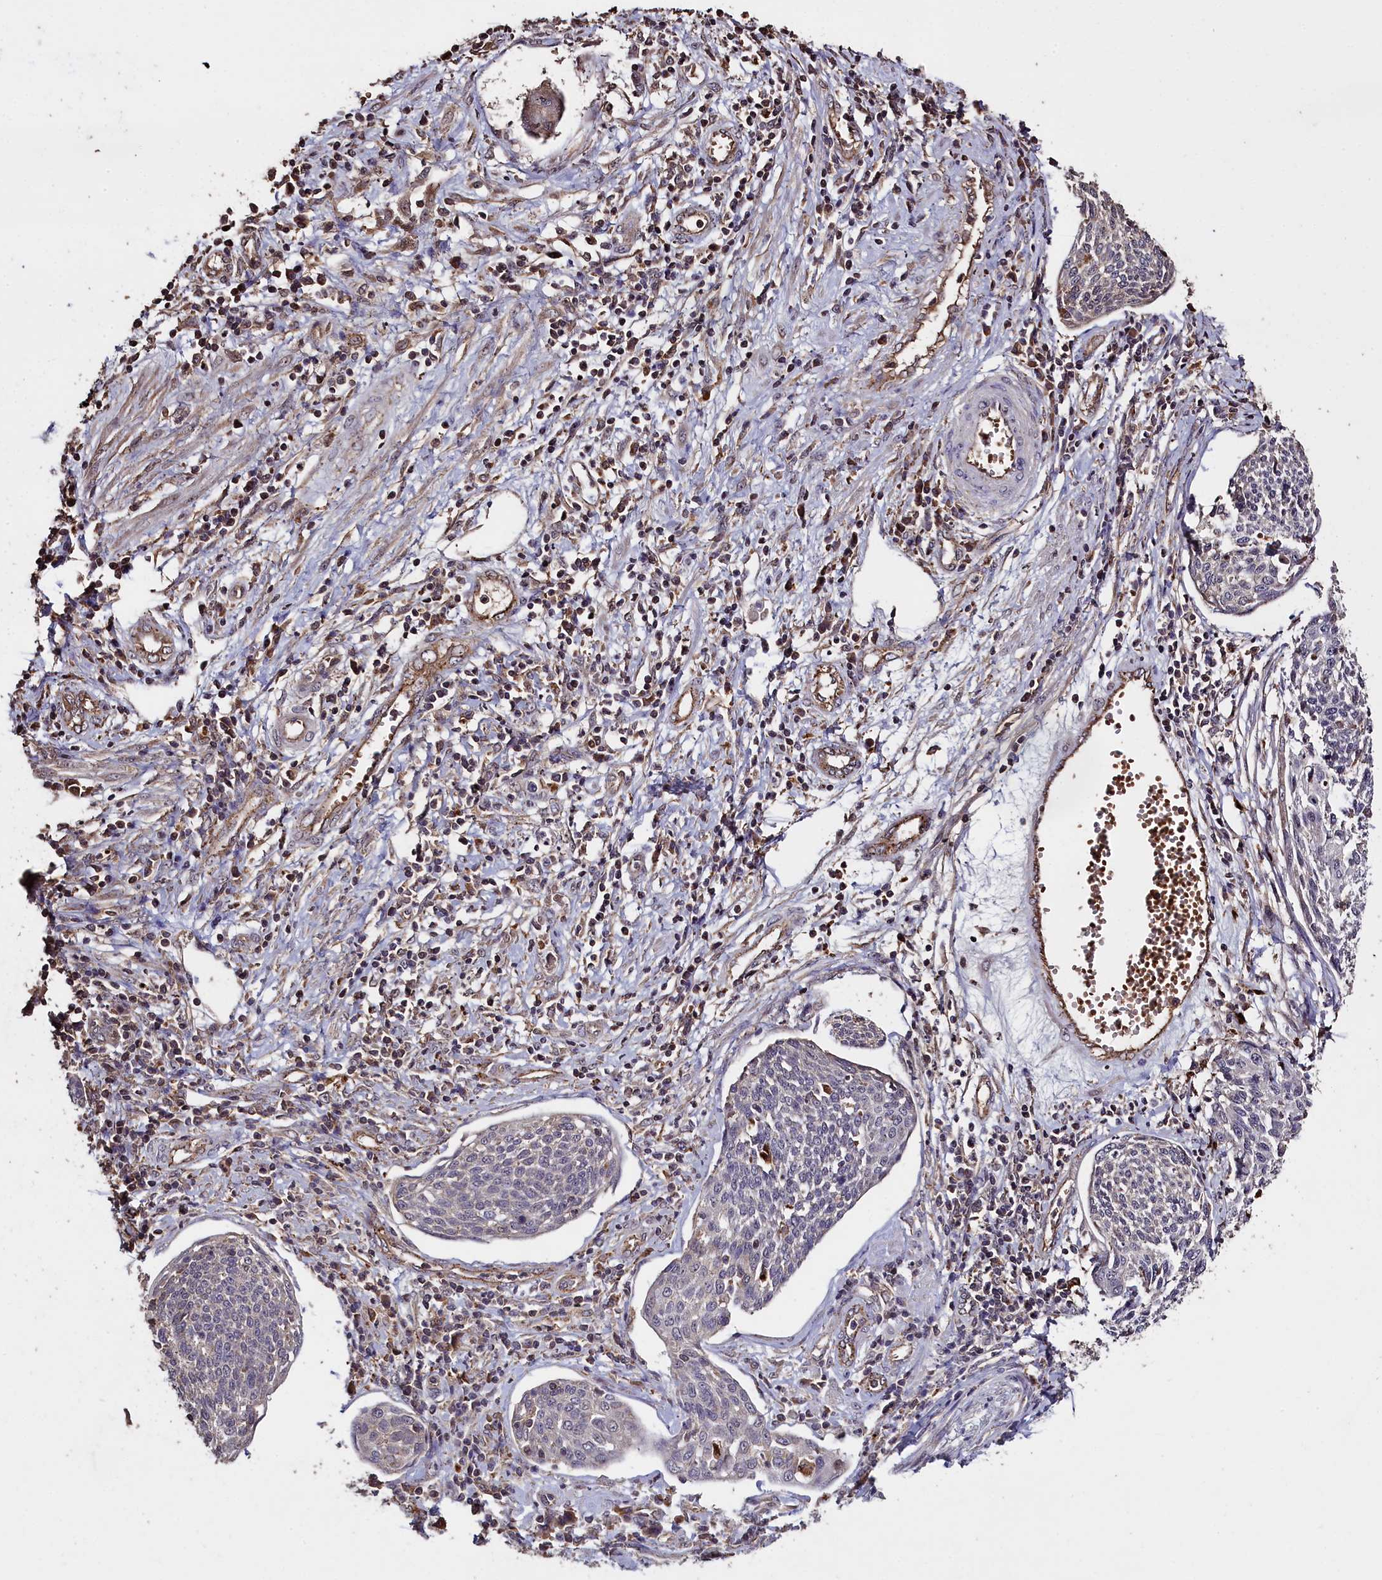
{"staining": {"intensity": "negative", "quantity": "none", "location": "none"}, "tissue": "cervical cancer", "cell_type": "Tumor cells", "image_type": "cancer", "snomed": [{"axis": "morphology", "description": "Squamous cell carcinoma, NOS"}, {"axis": "topography", "description": "Cervix"}], "caption": "Cervical cancer was stained to show a protein in brown. There is no significant positivity in tumor cells.", "gene": "CLRN2", "patient": {"sex": "female", "age": 34}}